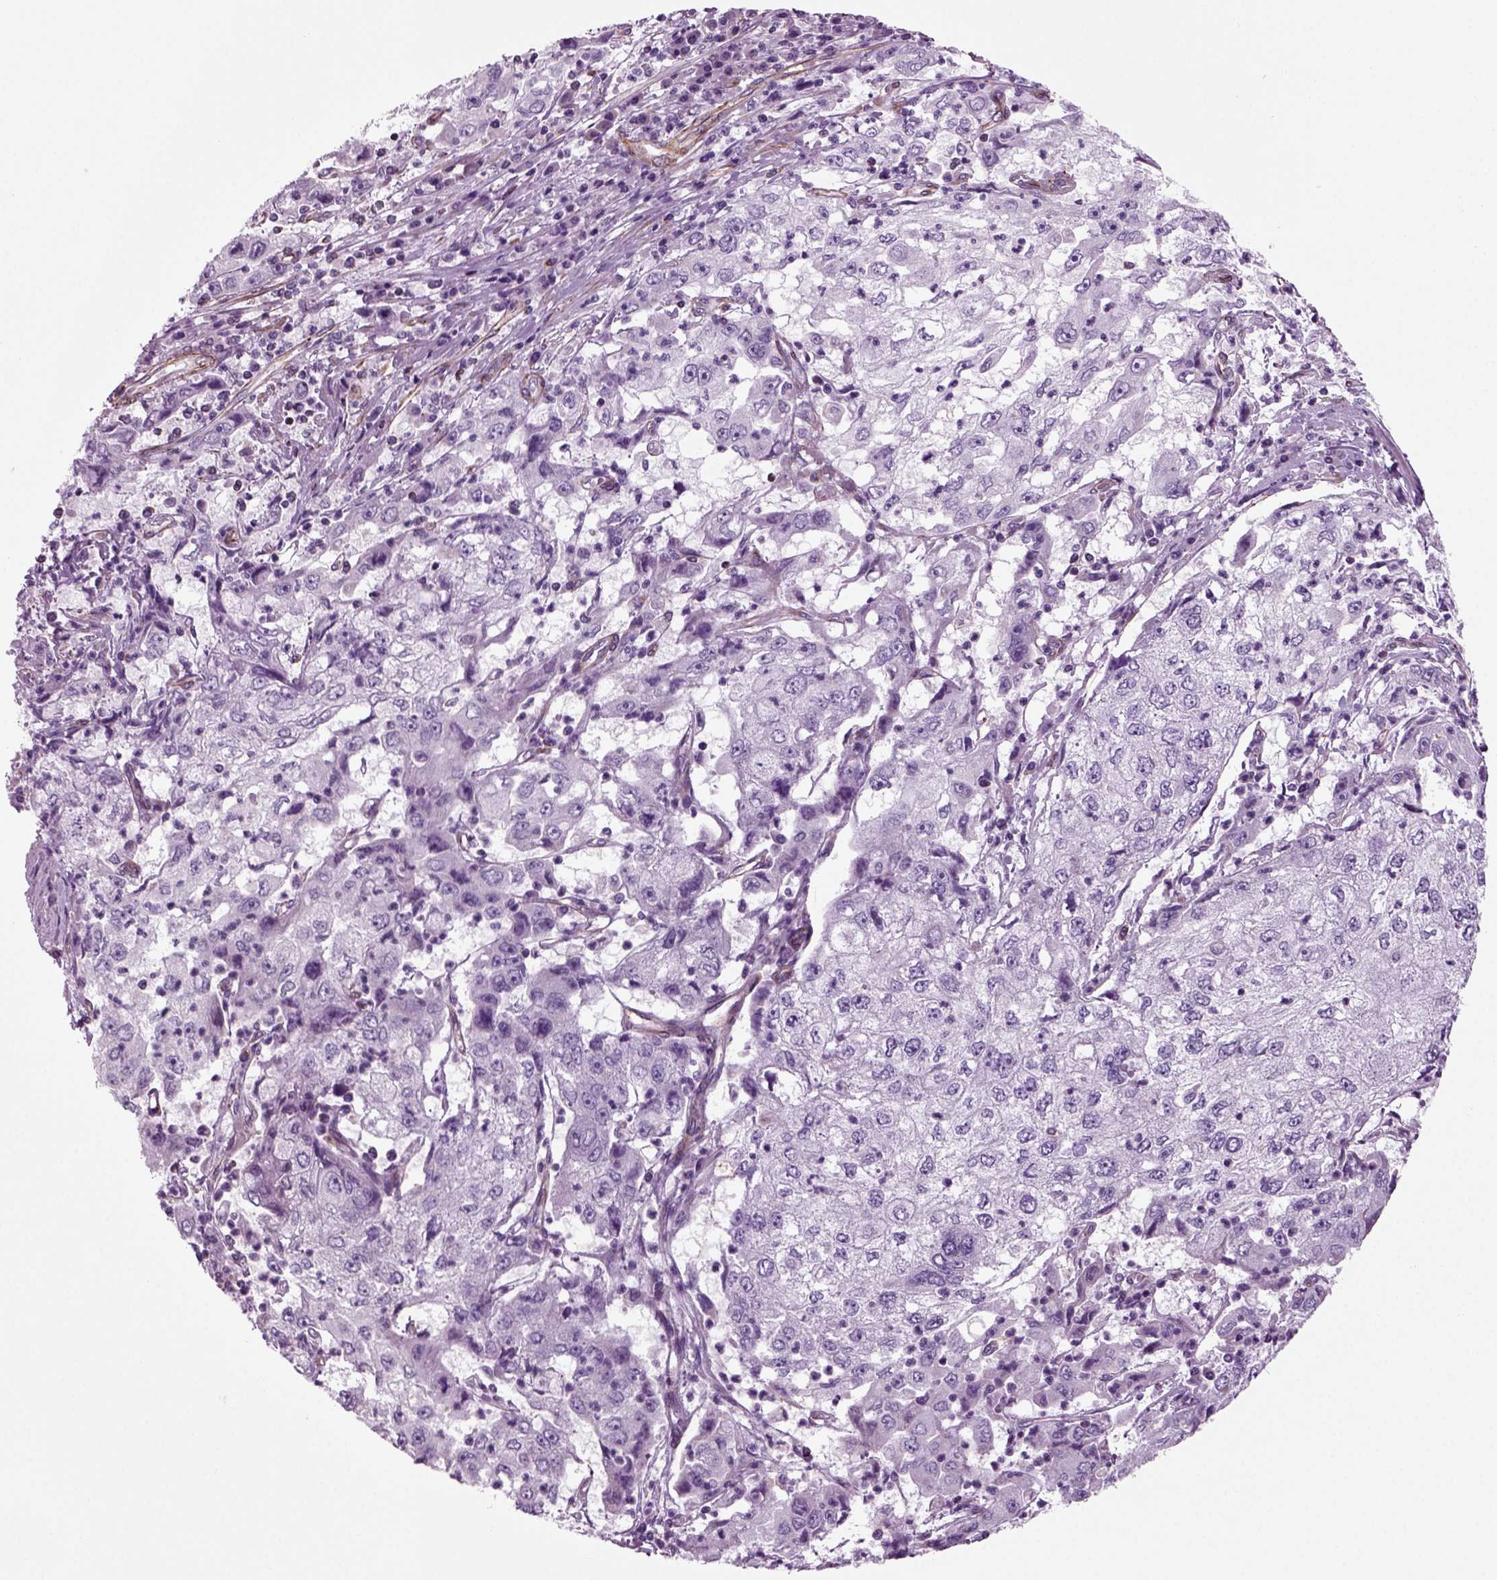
{"staining": {"intensity": "negative", "quantity": "none", "location": "none"}, "tissue": "cervical cancer", "cell_type": "Tumor cells", "image_type": "cancer", "snomed": [{"axis": "morphology", "description": "Squamous cell carcinoma, NOS"}, {"axis": "topography", "description": "Cervix"}], "caption": "High magnification brightfield microscopy of cervical cancer (squamous cell carcinoma) stained with DAB (3,3'-diaminobenzidine) (brown) and counterstained with hematoxylin (blue): tumor cells show no significant positivity.", "gene": "ACER3", "patient": {"sex": "female", "age": 36}}